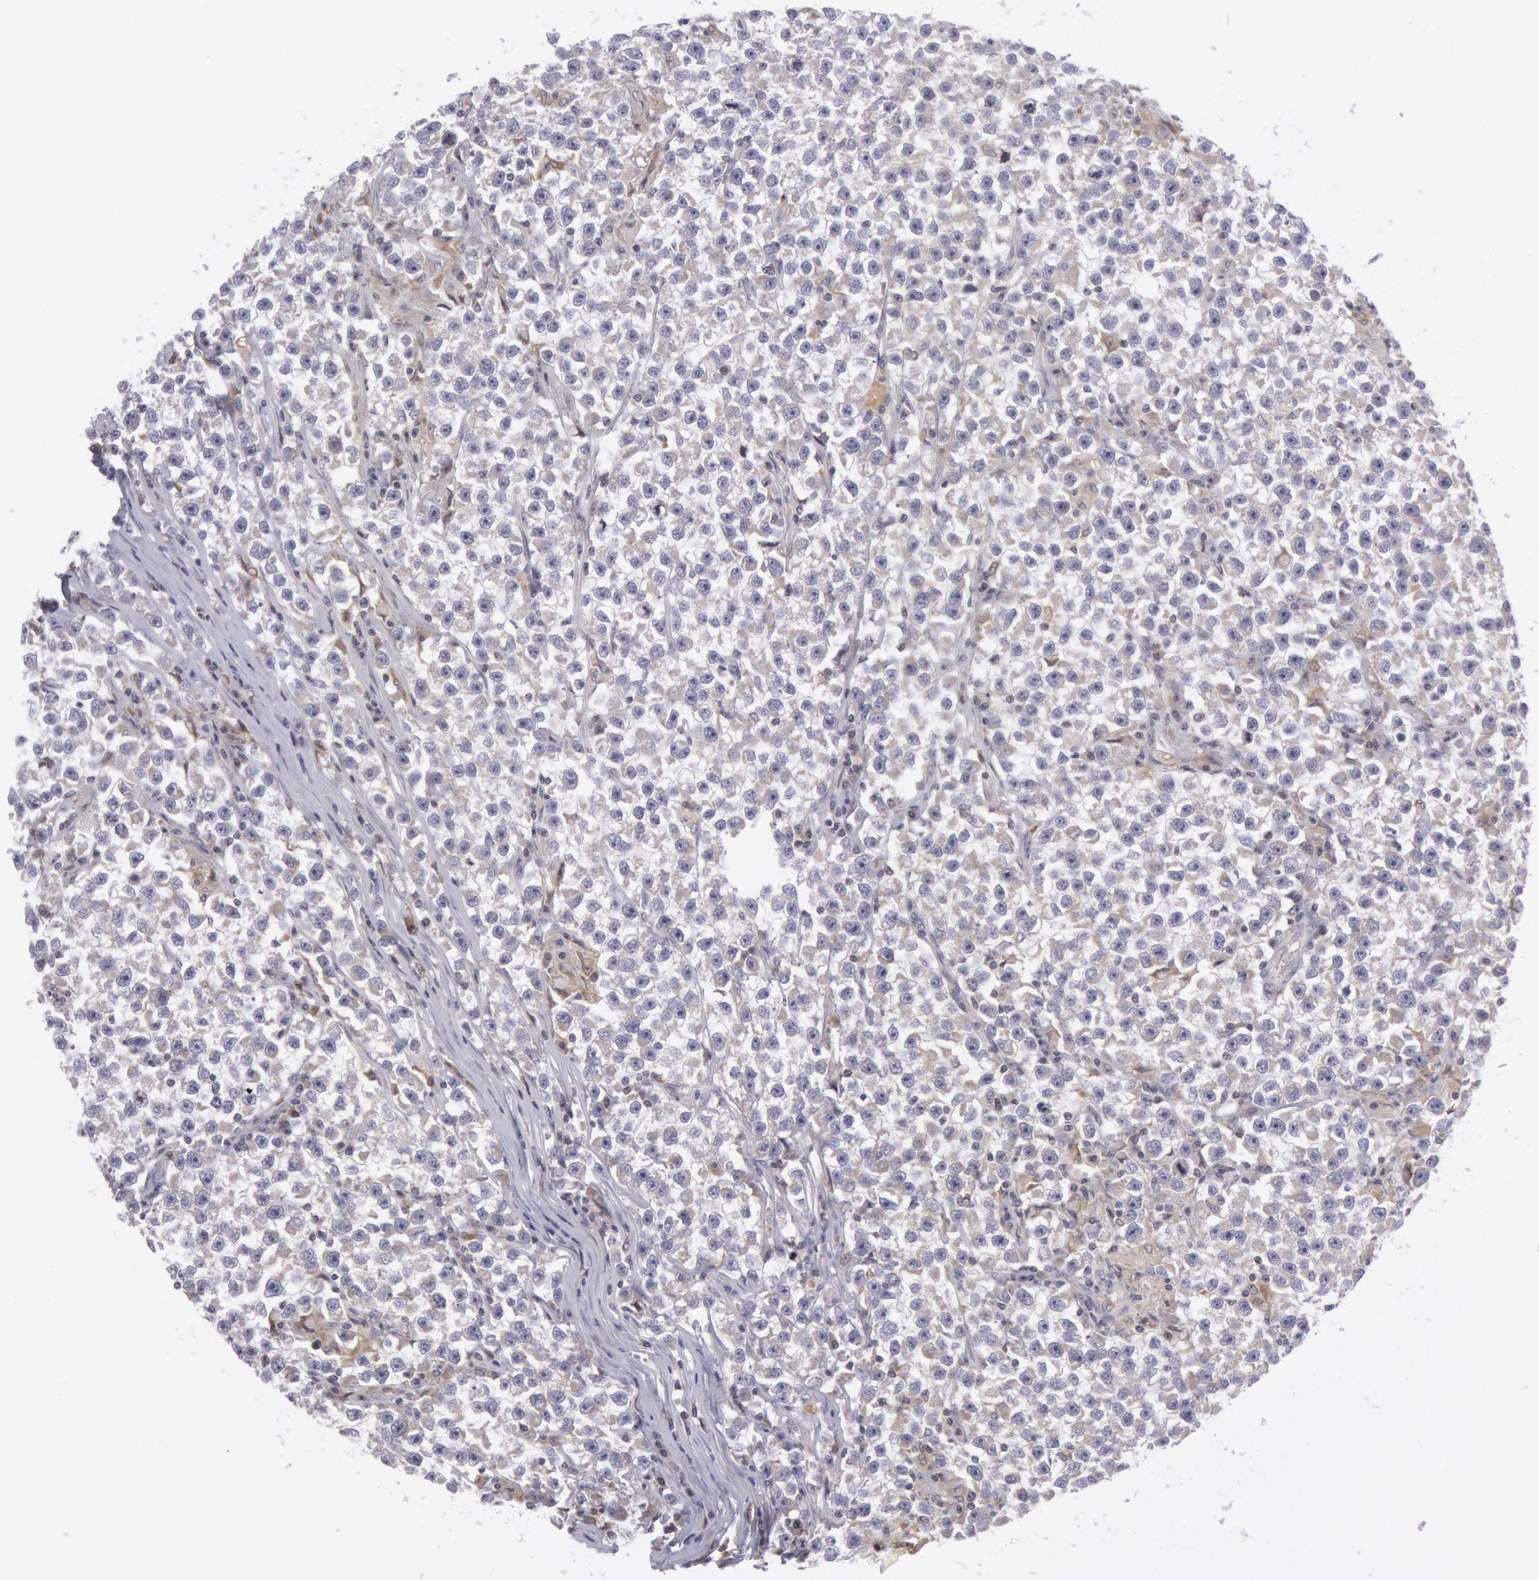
{"staining": {"intensity": "weak", "quantity": "<25%", "location": "cytoplasmic/membranous"}, "tissue": "testis cancer", "cell_type": "Tumor cells", "image_type": "cancer", "snomed": [{"axis": "morphology", "description": "Seminoma, NOS"}, {"axis": "topography", "description": "Testis"}], "caption": "Immunohistochemistry image of testis cancer (seminoma) stained for a protein (brown), which displays no staining in tumor cells. Nuclei are stained in blue.", "gene": "PTGS2", "patient": {"sex": "male", "age": 33}}